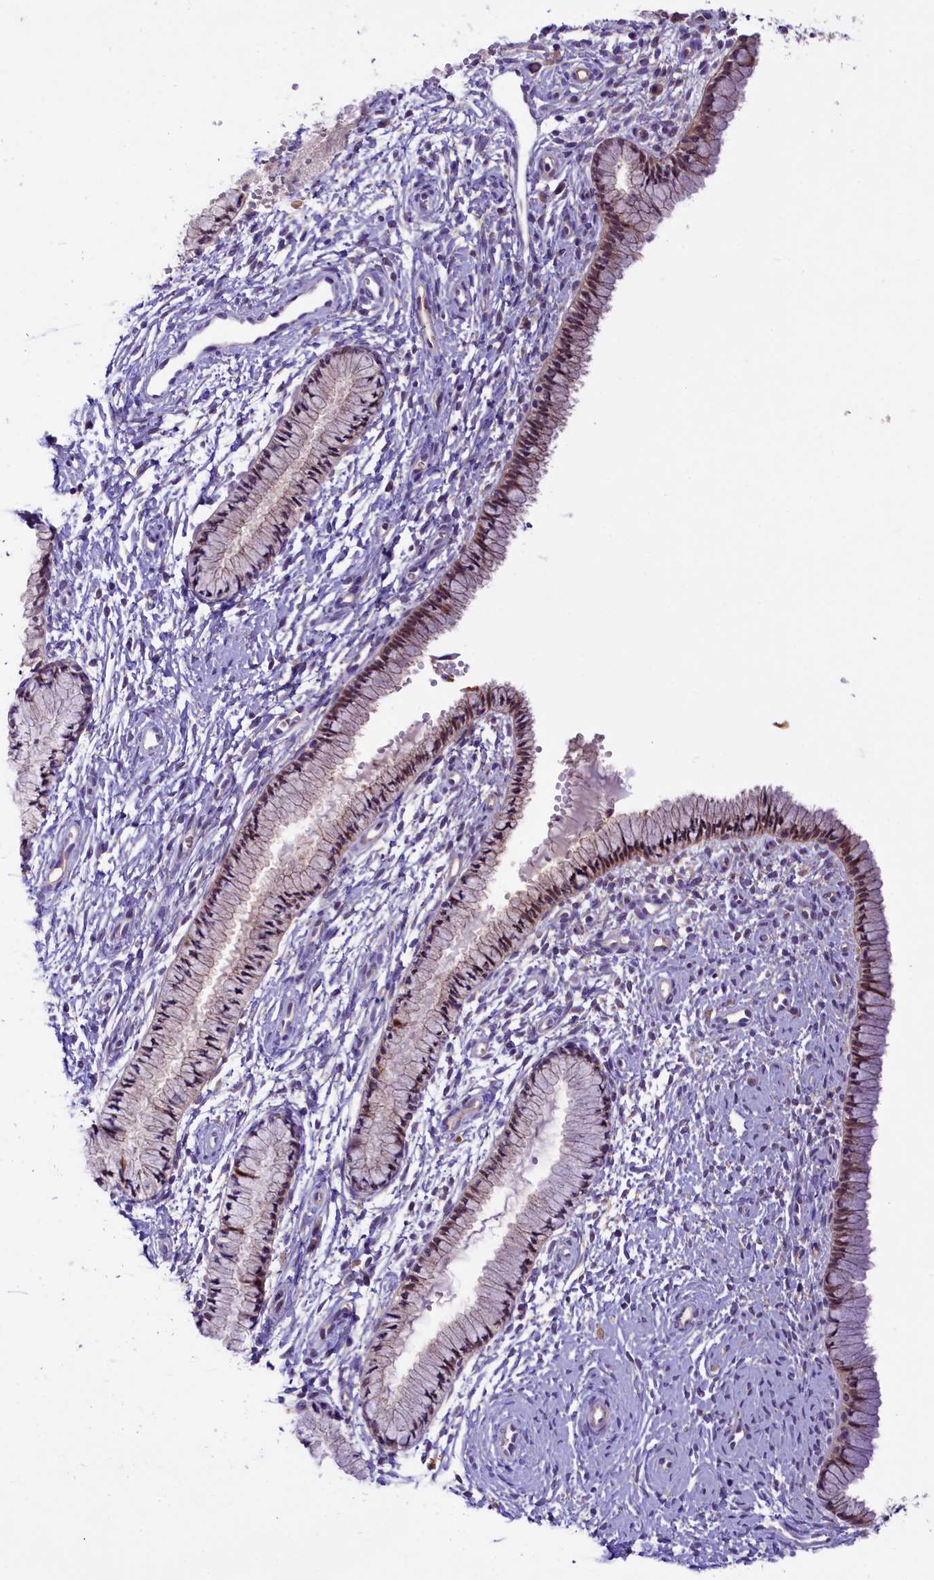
{"staining": {"intensity": "weak", "quantity": "<25%", "location": "cytoplasmic/membranous"}, "tissue": "cervix", "cell_type": "Glandular cells", "image_type": "normal", "snomed": [{"axis": "morphology", "description": "Normal tissue, NOS"}, {"axis": "topography", "description": "Cervix"}], "caption": "Immunohistochemistry photomicrograph of normal cervix: human cervix stained with DAB demonstrates no significant protein positivity in glandular cells. The staining is performed using DAB brown chromogen with nuclei counter-stained in using hematoxylin.", "gene": "UBXN6", "patient": {"sex": "female", "age": 33}}